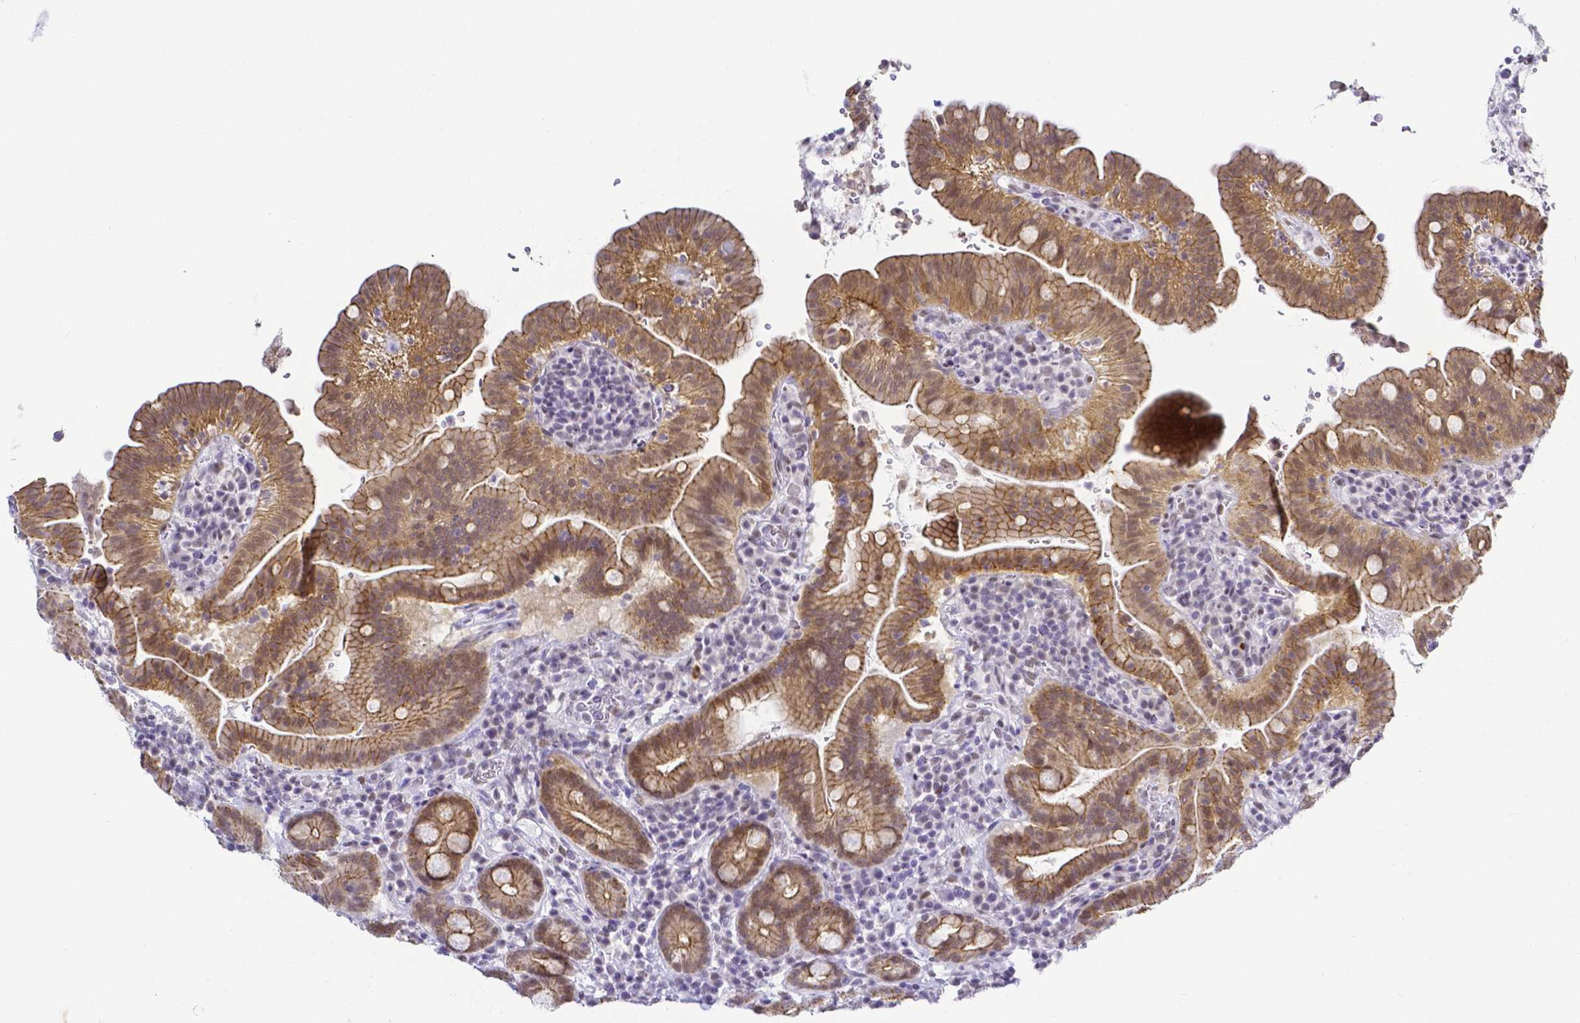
{"staining": {"intensity": "moderate", "quantity": ">75%", "location": "cytoplasmic/membranous"}, "tissue": "small intestine", "cell_type": "Glandular cells", "image_type": "normal", "snomed": [{"axis": "morphology", "description": "Normal tissue, NOS"}, {"axis": "topography", "description": "Small intestine"}], "caption": "A medium amount of moderate cytoplasmic/membranous expression is seen in about >75% of glandular cells in normal small intestine.", "gene": "FAM83G", "patient": {"sex": "male", "age": 26}}